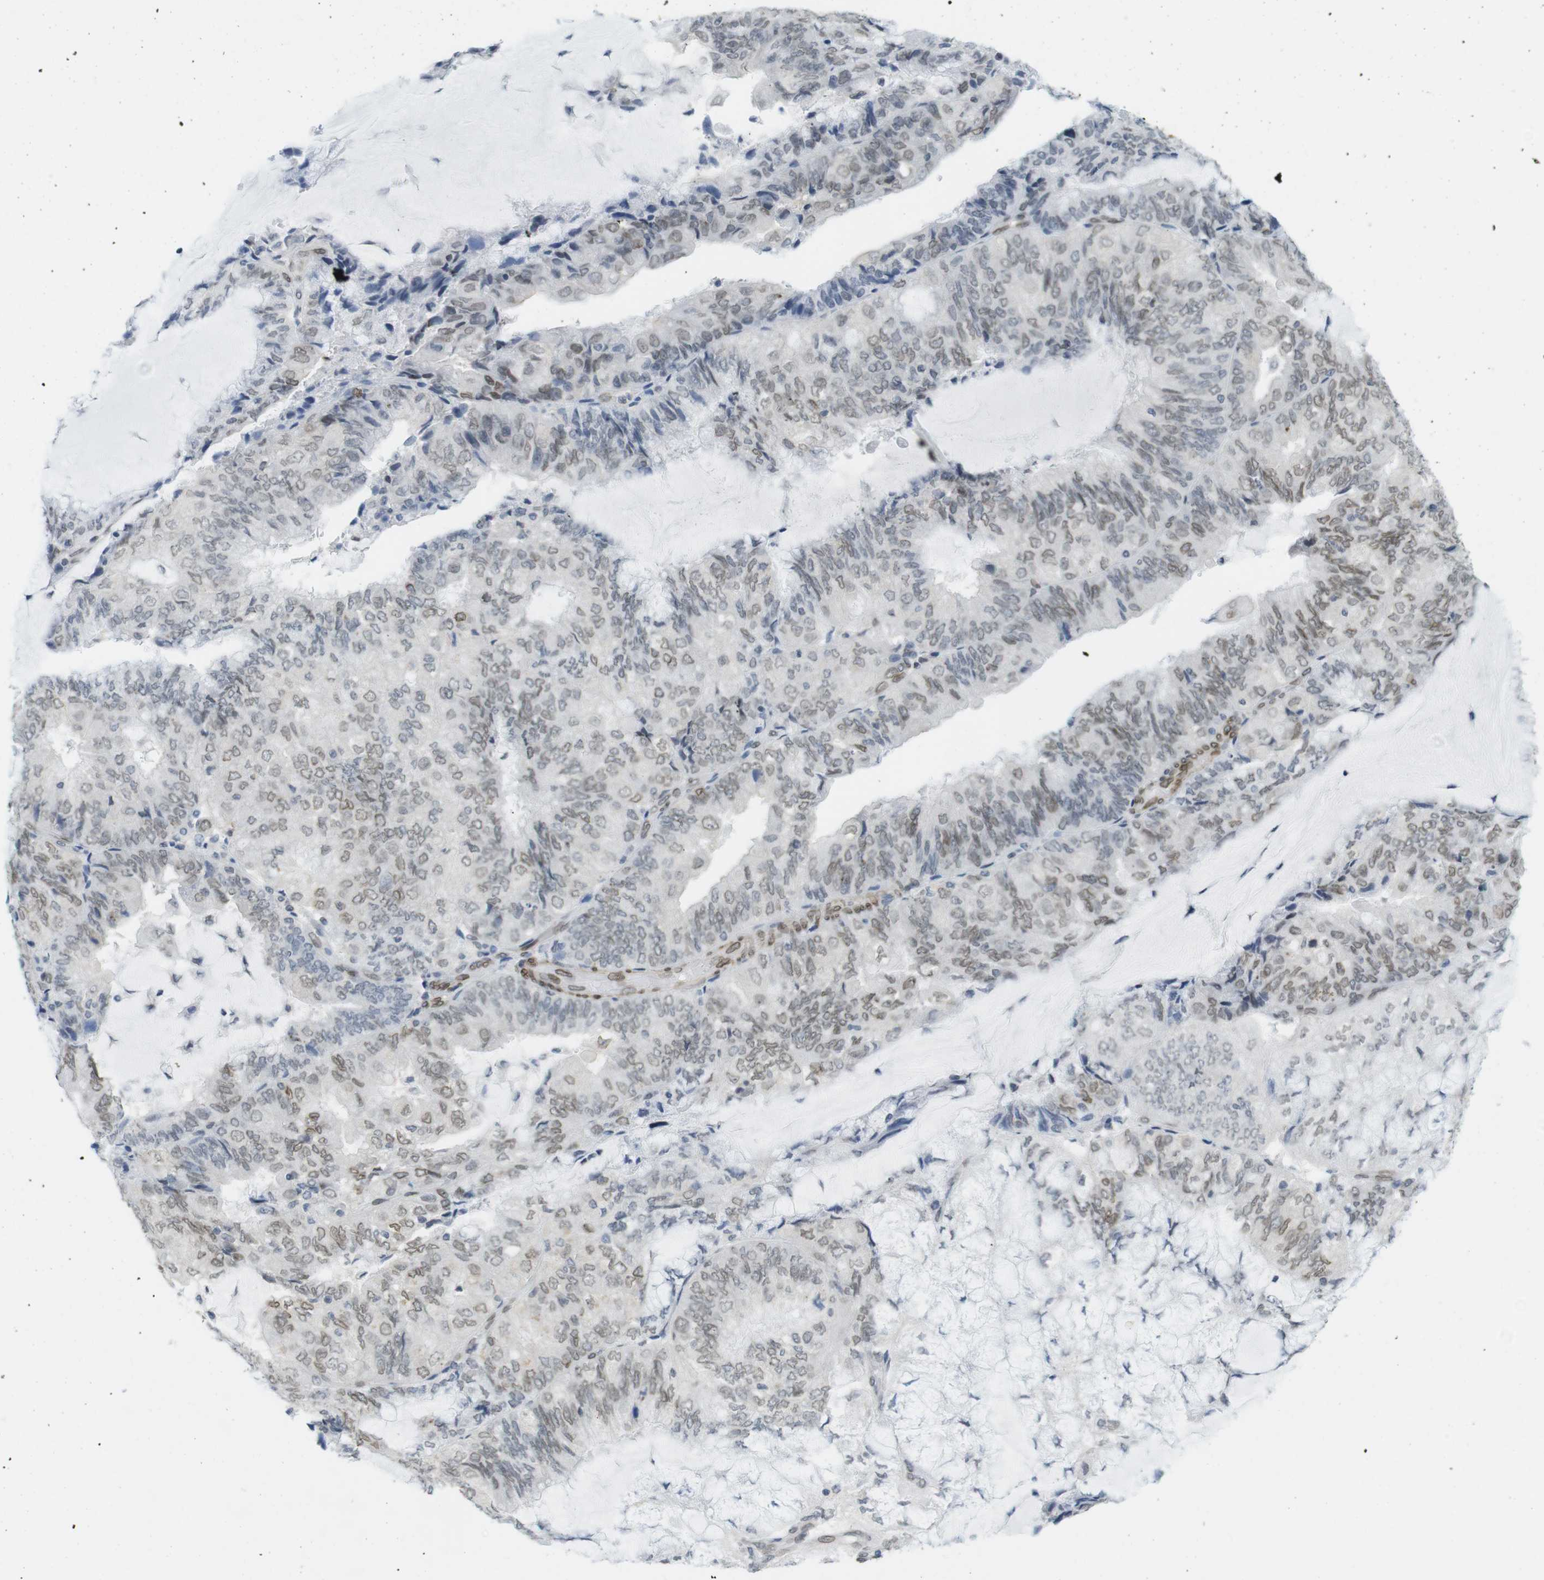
{"staining": {"intensity": "moderate", "quantity": "<25%", "location": "cytoplasmic/membranous,nuclear"}, "tissue": "endometrial cancer", "cell_type": "Tumor cells", "image_type": "cancer", "snomed": [{"axis": "morphology", "description": "Adenocarcinoma, NOS"}, {"axis": "topography", "description": "Endometrium"}], "caption": "The image shows immunohistochemical staining of adenocarcinoma (endometrial). There is moderate cytoplasmic/membranous and nuclear staining is identified in approximately <25% of tumor cells. (Stains: DAB (3,3'-diaminobenzidine) in brown, nuclei in blue, Microscopy: brightfield microscopy at high magnification).", "gene": "ARL6IP6", "patient": {"sex": "female", "age": 81}}